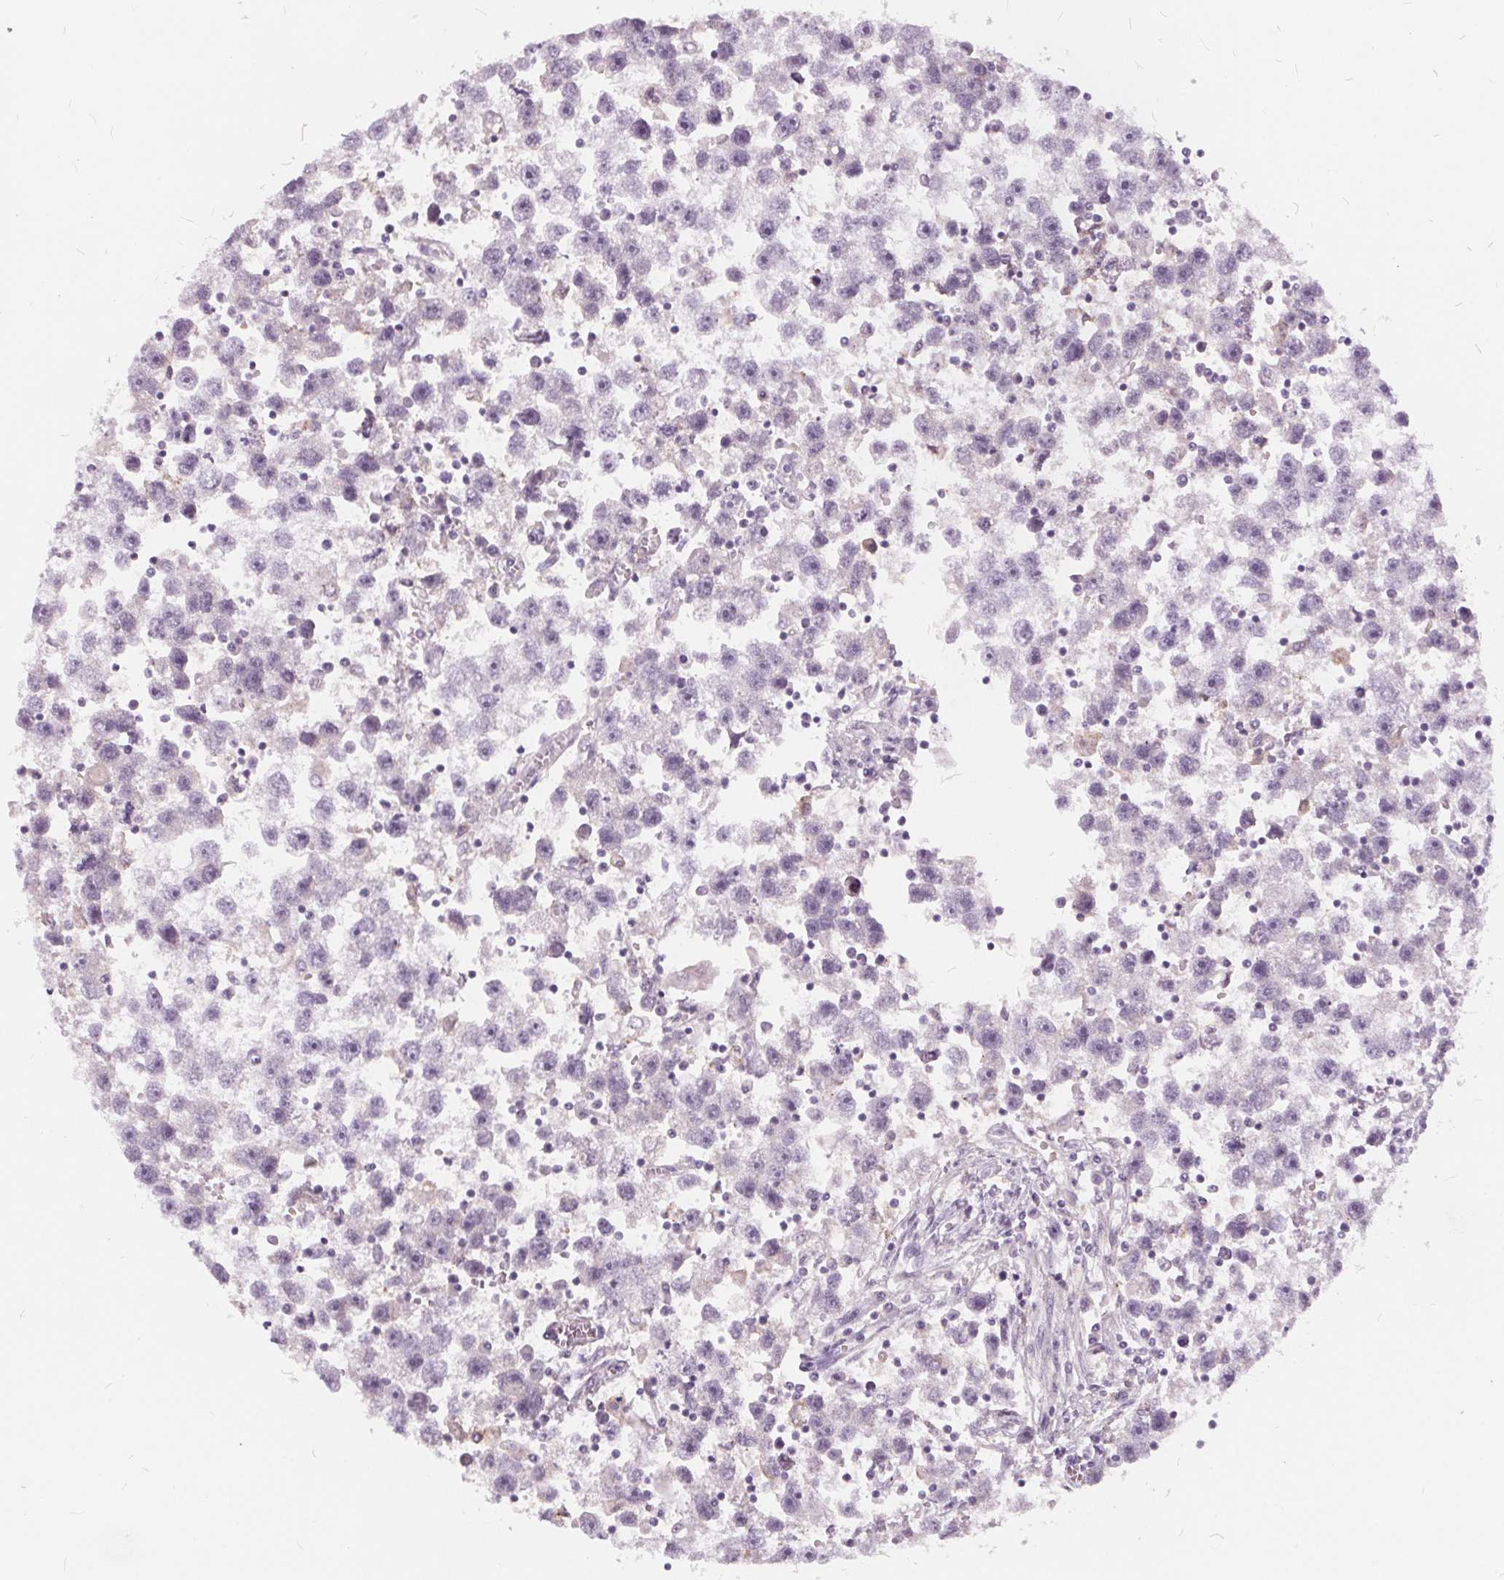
{"staining": {"intensity": "negative", "quantity": "none", "location": "none"}, "tissue": "testis cancer", "cell_type": "Tumor cells", "image_type": "cancer", "snomed": [{"axis": "morphology", "description": "Seminoma, NOS"}, {"axis": "topography", "description": "Testis"}], "caption": "Photomicrograph shows no protein expression in tumor cells of testis cancer (seminoma) tissue.", "gene": "HAAO", "patient": {"sex": "male", "age": 30}}